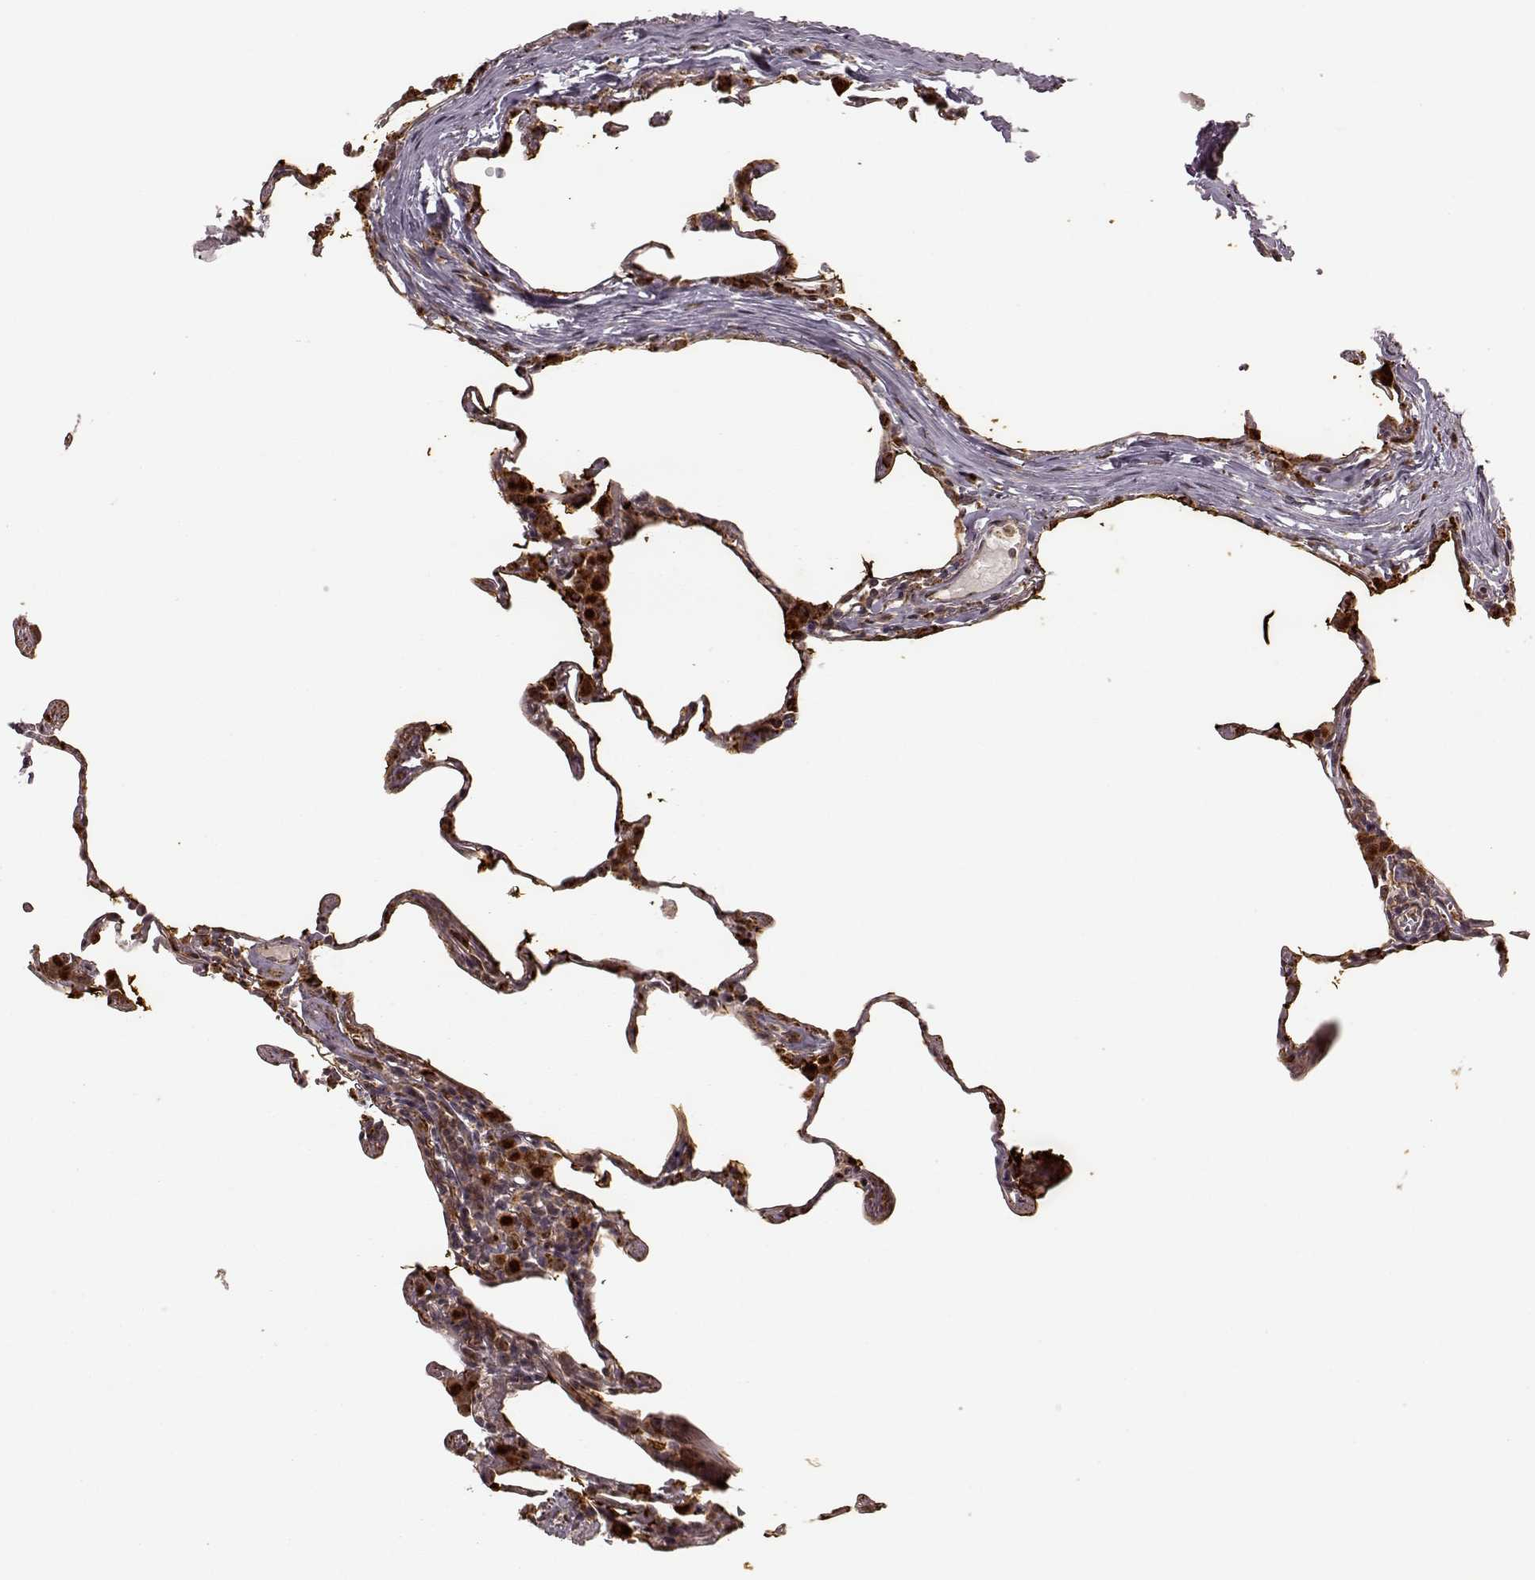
{"staining": {"intensity": "moderate", "quantity": "<25%", "location": "cytoplasmic/membranous"}, "tissue": "lung", "cell_type": "Alveolar cells", "image_type": "normal", "snomed": [{"axis": "morphology", "description": "Normal tissue, NOS"}, {"axis": "topography", "description": "Lung"}], "caption": "Lung stained for a protein (brown) reveals moderate cytoplasmic/membranous positive expression in approximately <25% of alveolar cells.", "gene": "SLC12A9", "patient": {"sex": "female", "age": 57}}